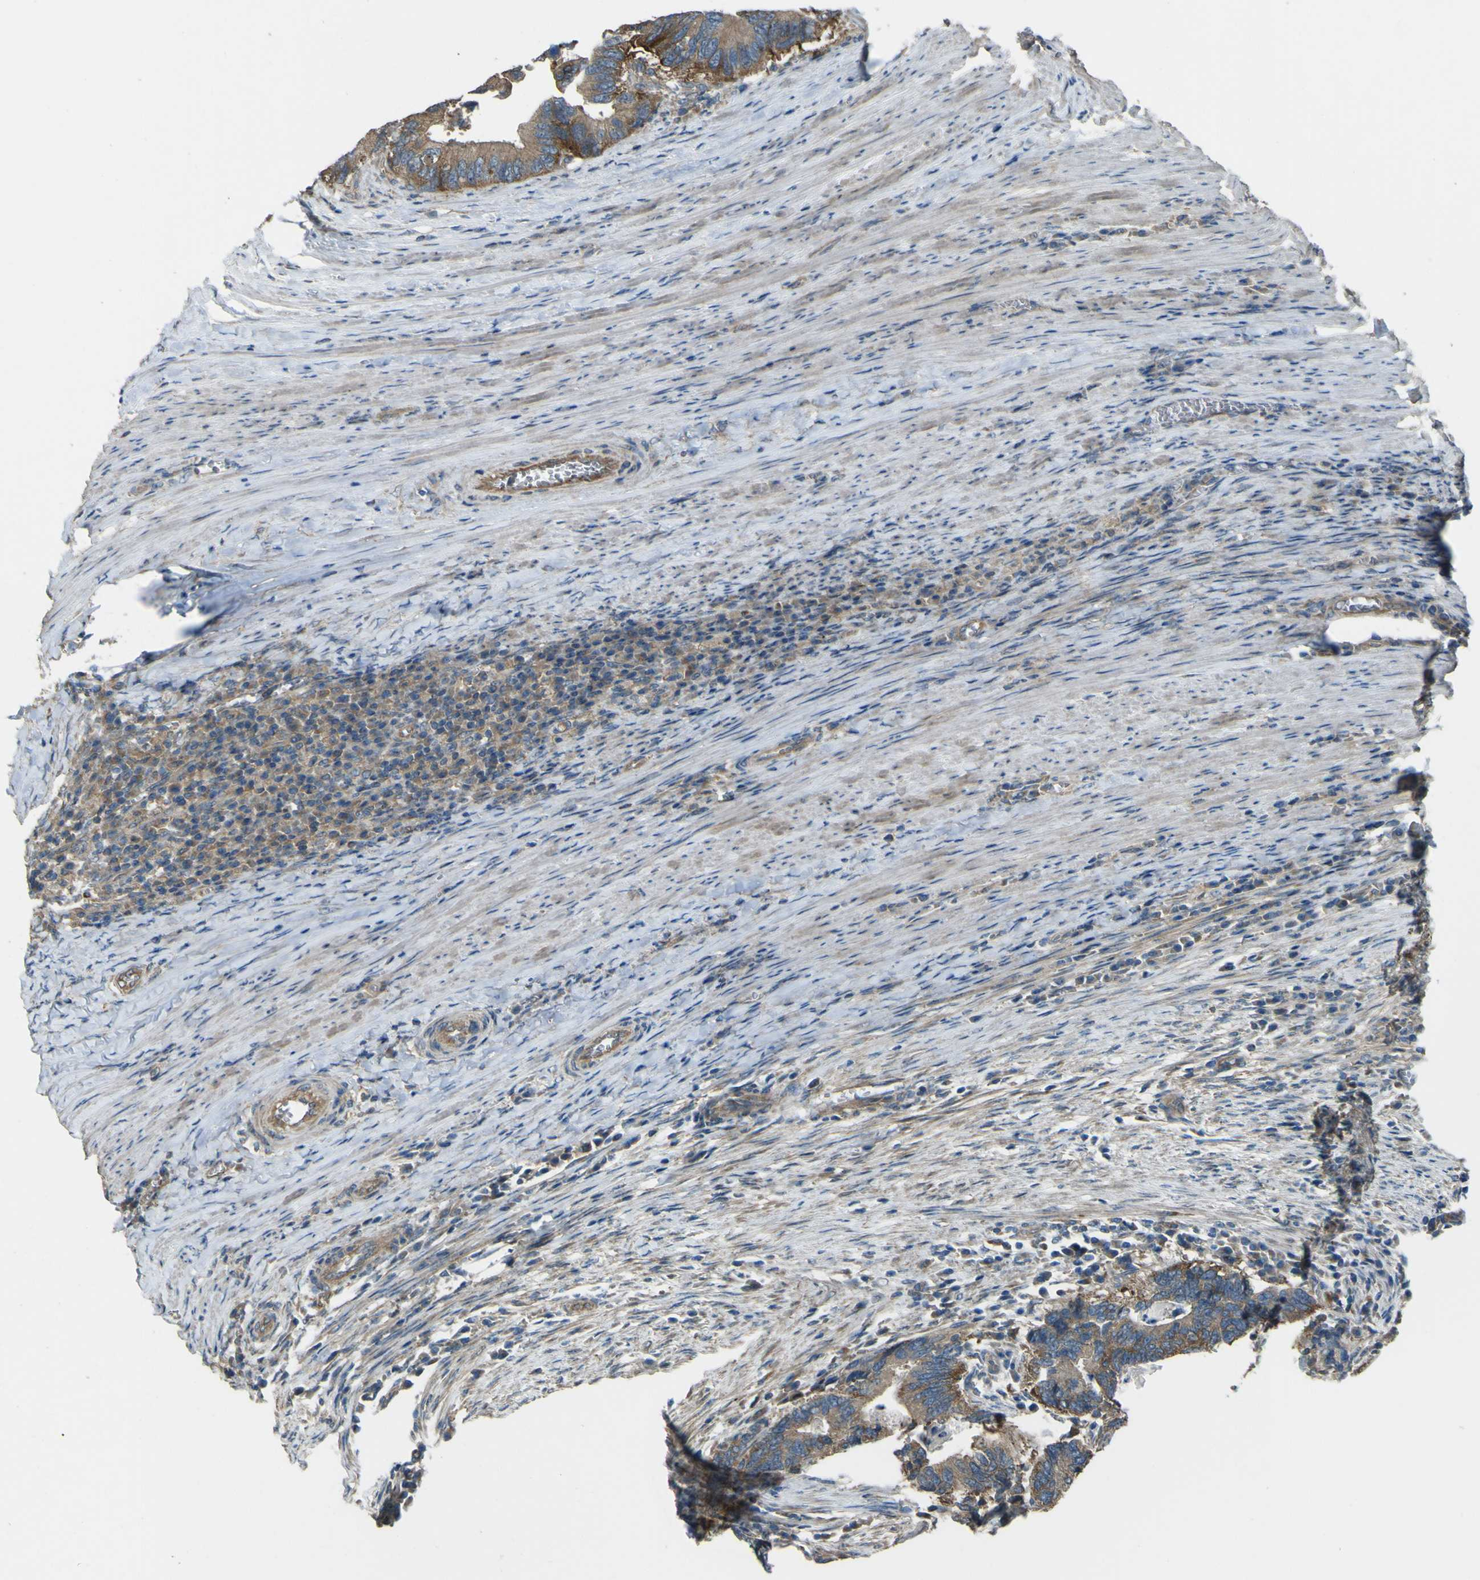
{"staining": {"intensity": "moderate", "quantity": ">75%", "location": "cytoplasmic/membranous"}, "tissue": "colorectal cancer", "cell_type": "Tumor cells", "image_type": "cancer", "snomed": [{"axis": "morphology", "description": "Adenocarcinoma, NOS"}, {"axis": "topography", "description": "Colon"}], "caption": "Adenocarcinoma (colorectal) stained for a protein (brown) demonstrates moderate cytoplasmic/membranous positive positivity in about >75% of tumor cells.", "gene": "NAALADL2", "patient": {"sex": "male", "age": 72}}